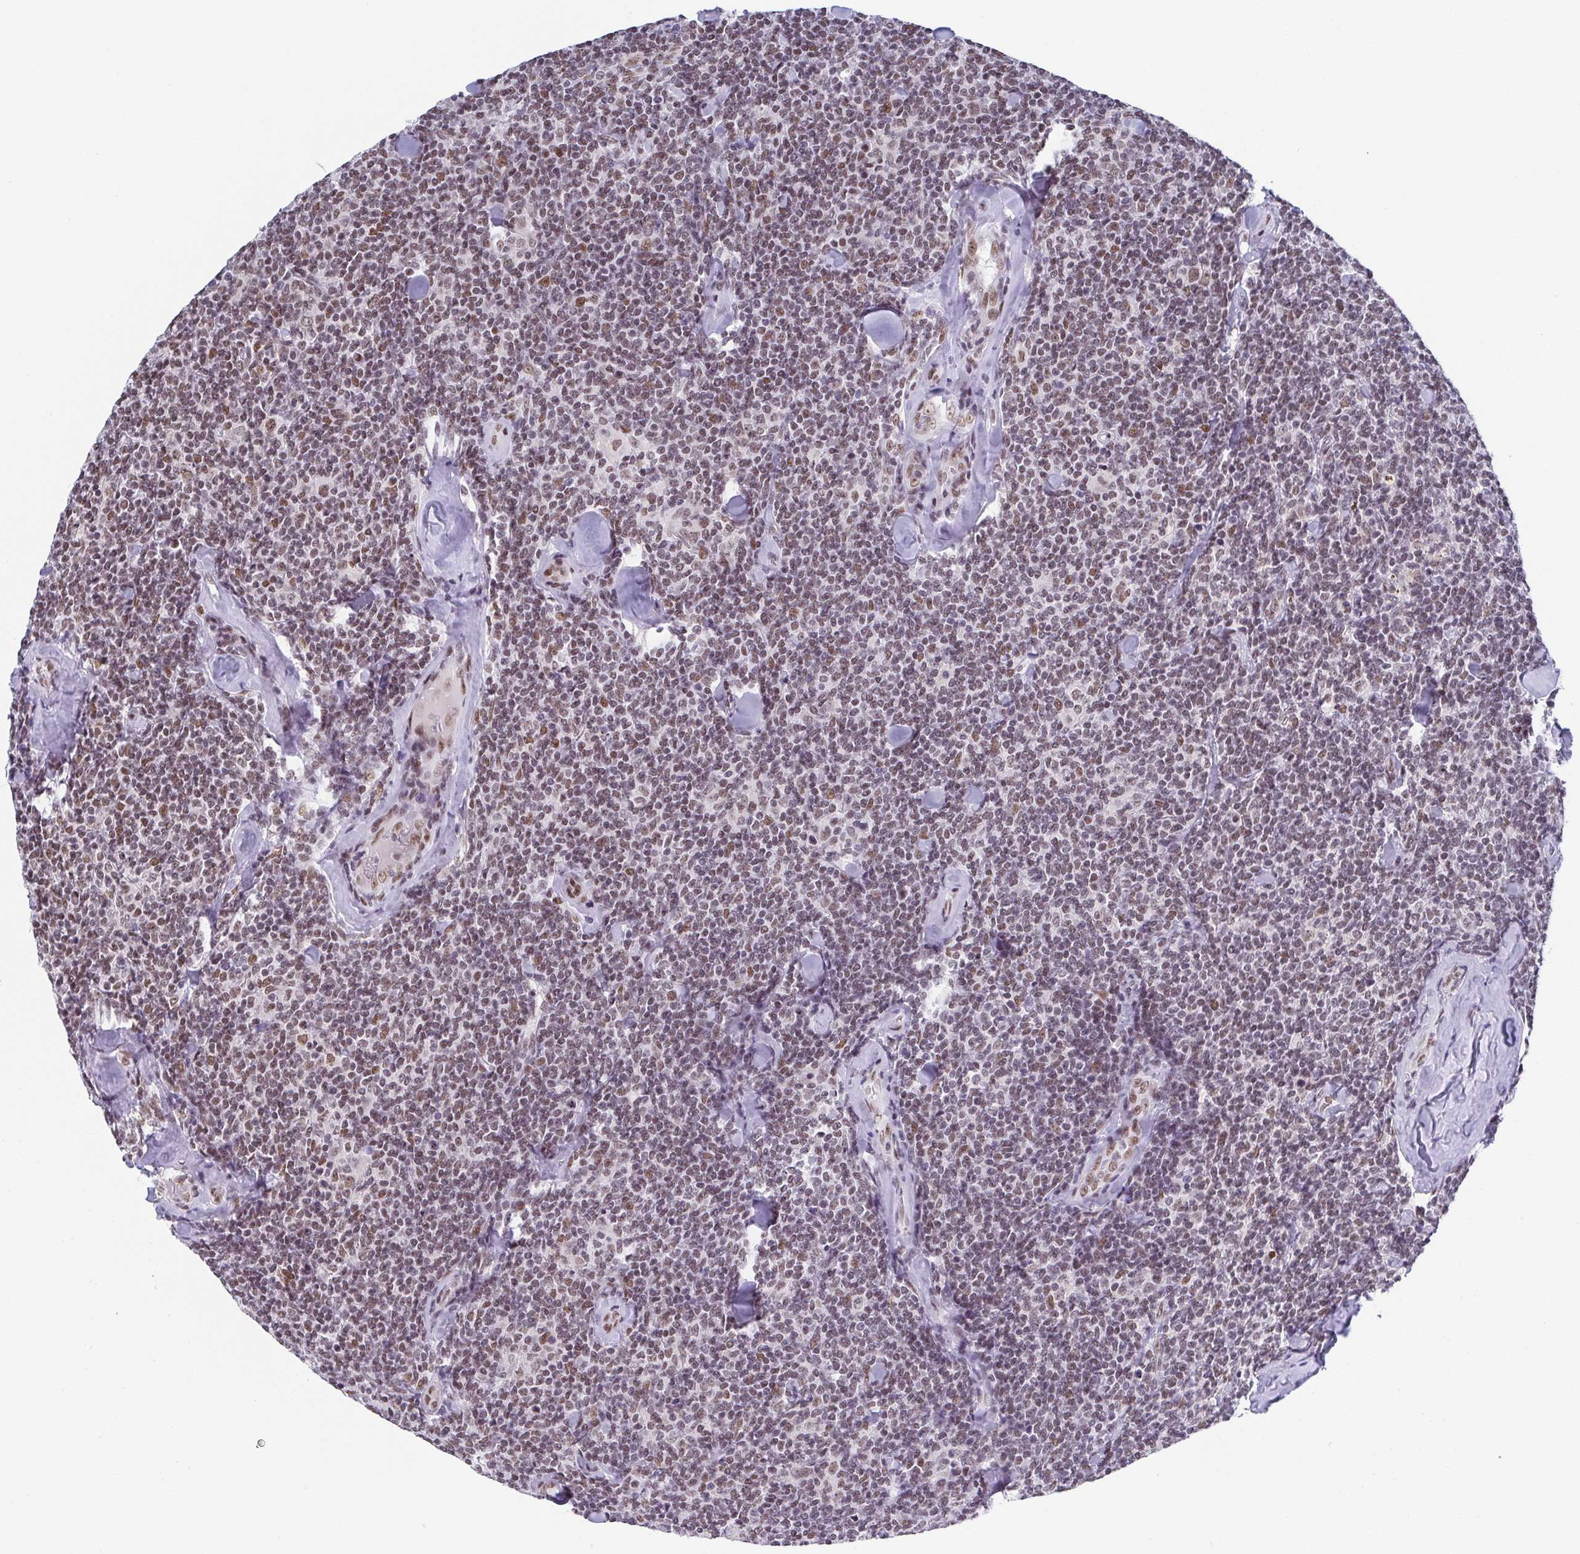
{"staining": {"intensity": "moderate", "quantity": "25%-75%", "location": "nuclear"}, "tissue": "lymphoma", "cell_type": "Tumor cells", "image_type": "cancer", "snomed": [{"axis": "morphology", "description": "Malignant lymphoma, non-Hodgkin's type, Low grade"}, {"axis": "topography", "description": "Lymph node"}], "caption": "Approximately 25%-75% of tumor cells in human lymphoma exhibit moderate nuclear protein staining as visualized by brown immunohistochemical staining.", "gene": "SLC7A10", "patient": {"sex": "female", "age": 56}}